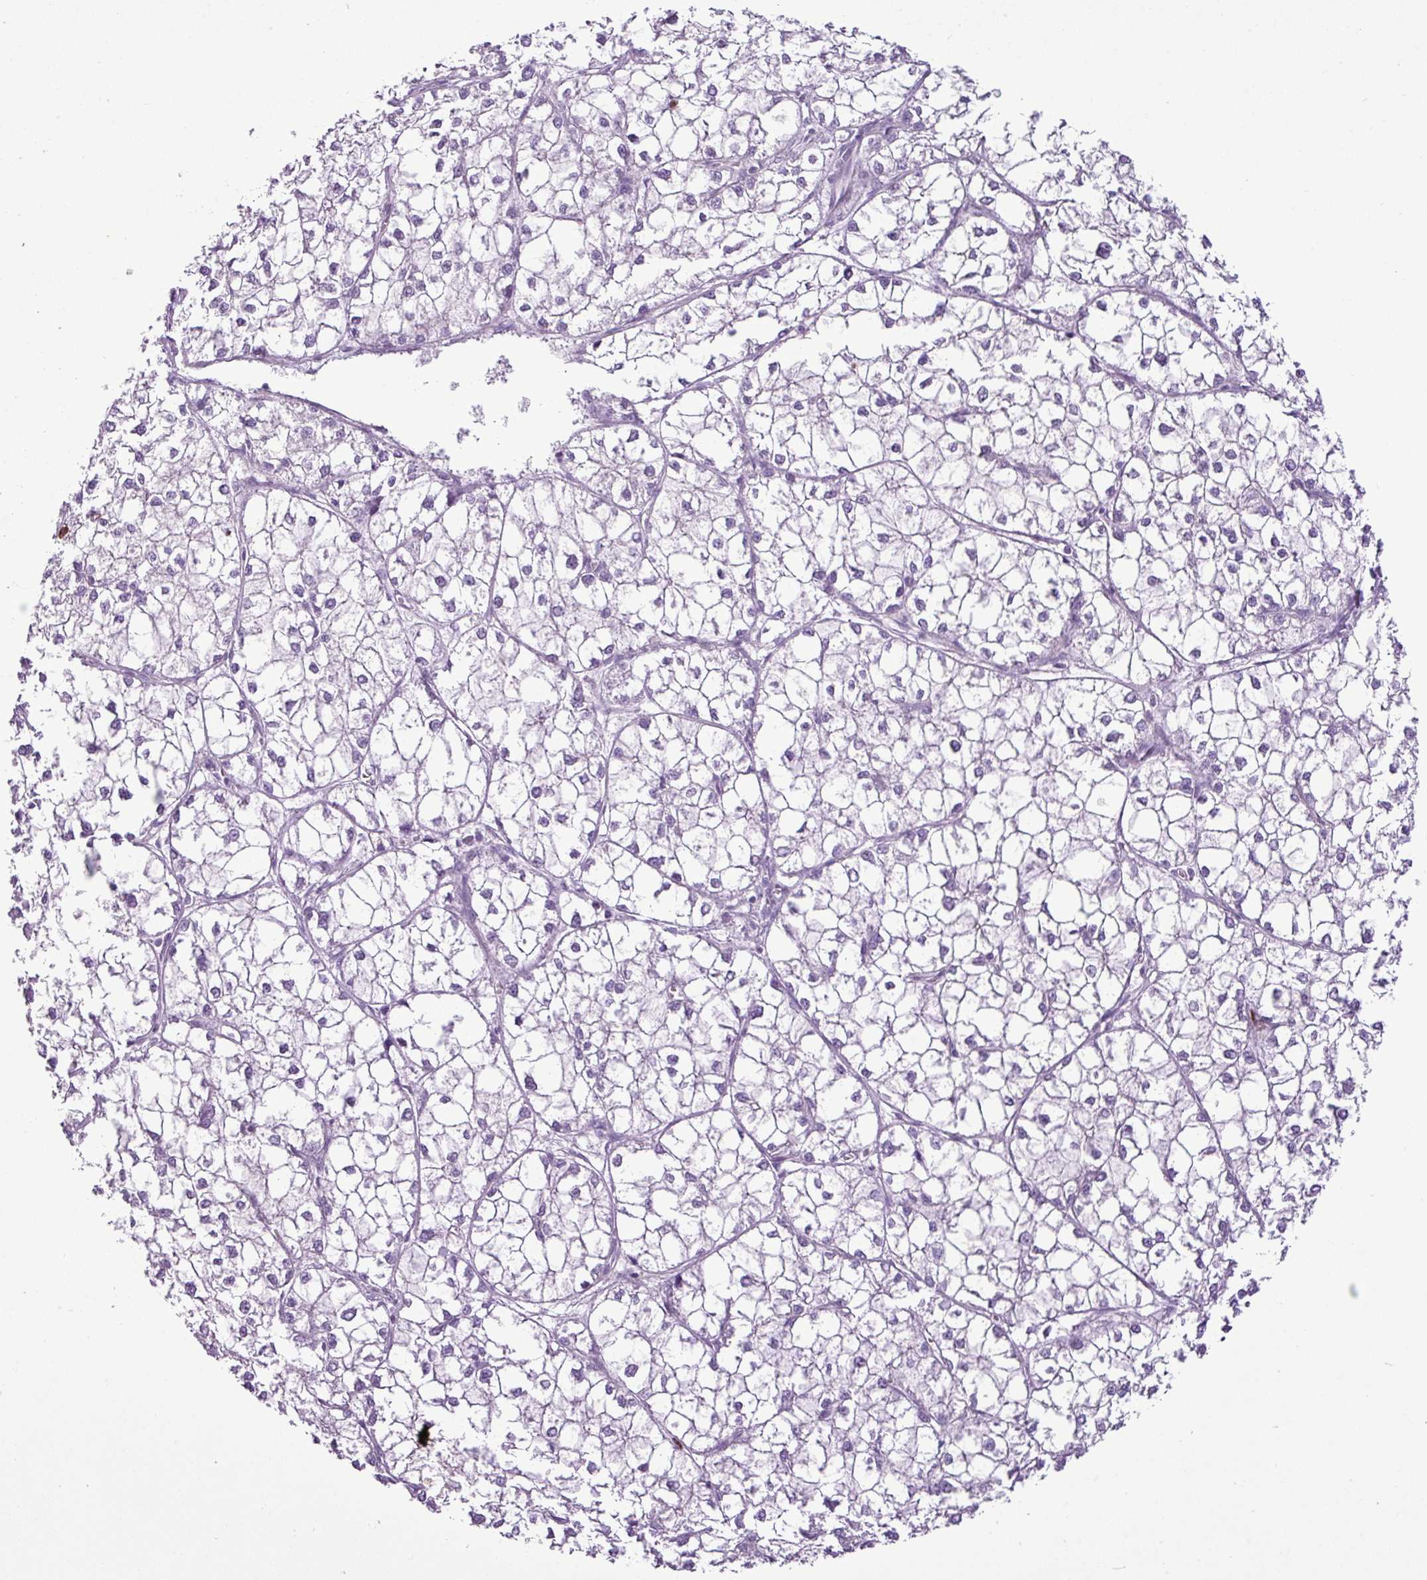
{"staining": {"intensity": "negative", "quantity": "none", "location": "none"}, "tissue": "liver cancer", "cell_type": "Tumor cells", "image_type": "cancer", "snomed": [{"axis": "morphology", "description": "Carcinoma, Hepatocellular, NOS"}, {"axis": "topography", "description": "Liver"}], "caption": "A high-resolution micrograph shows immunohistochemistry staining of liver hepatocellular carcinoma, which reveals no significant staining in tumor cells. (Brightfield microscopy of DAB immunohistochemistry at high magnification).", "gene": "ZSCAN5A", "patient": {"sex": "female", "age": 43}}